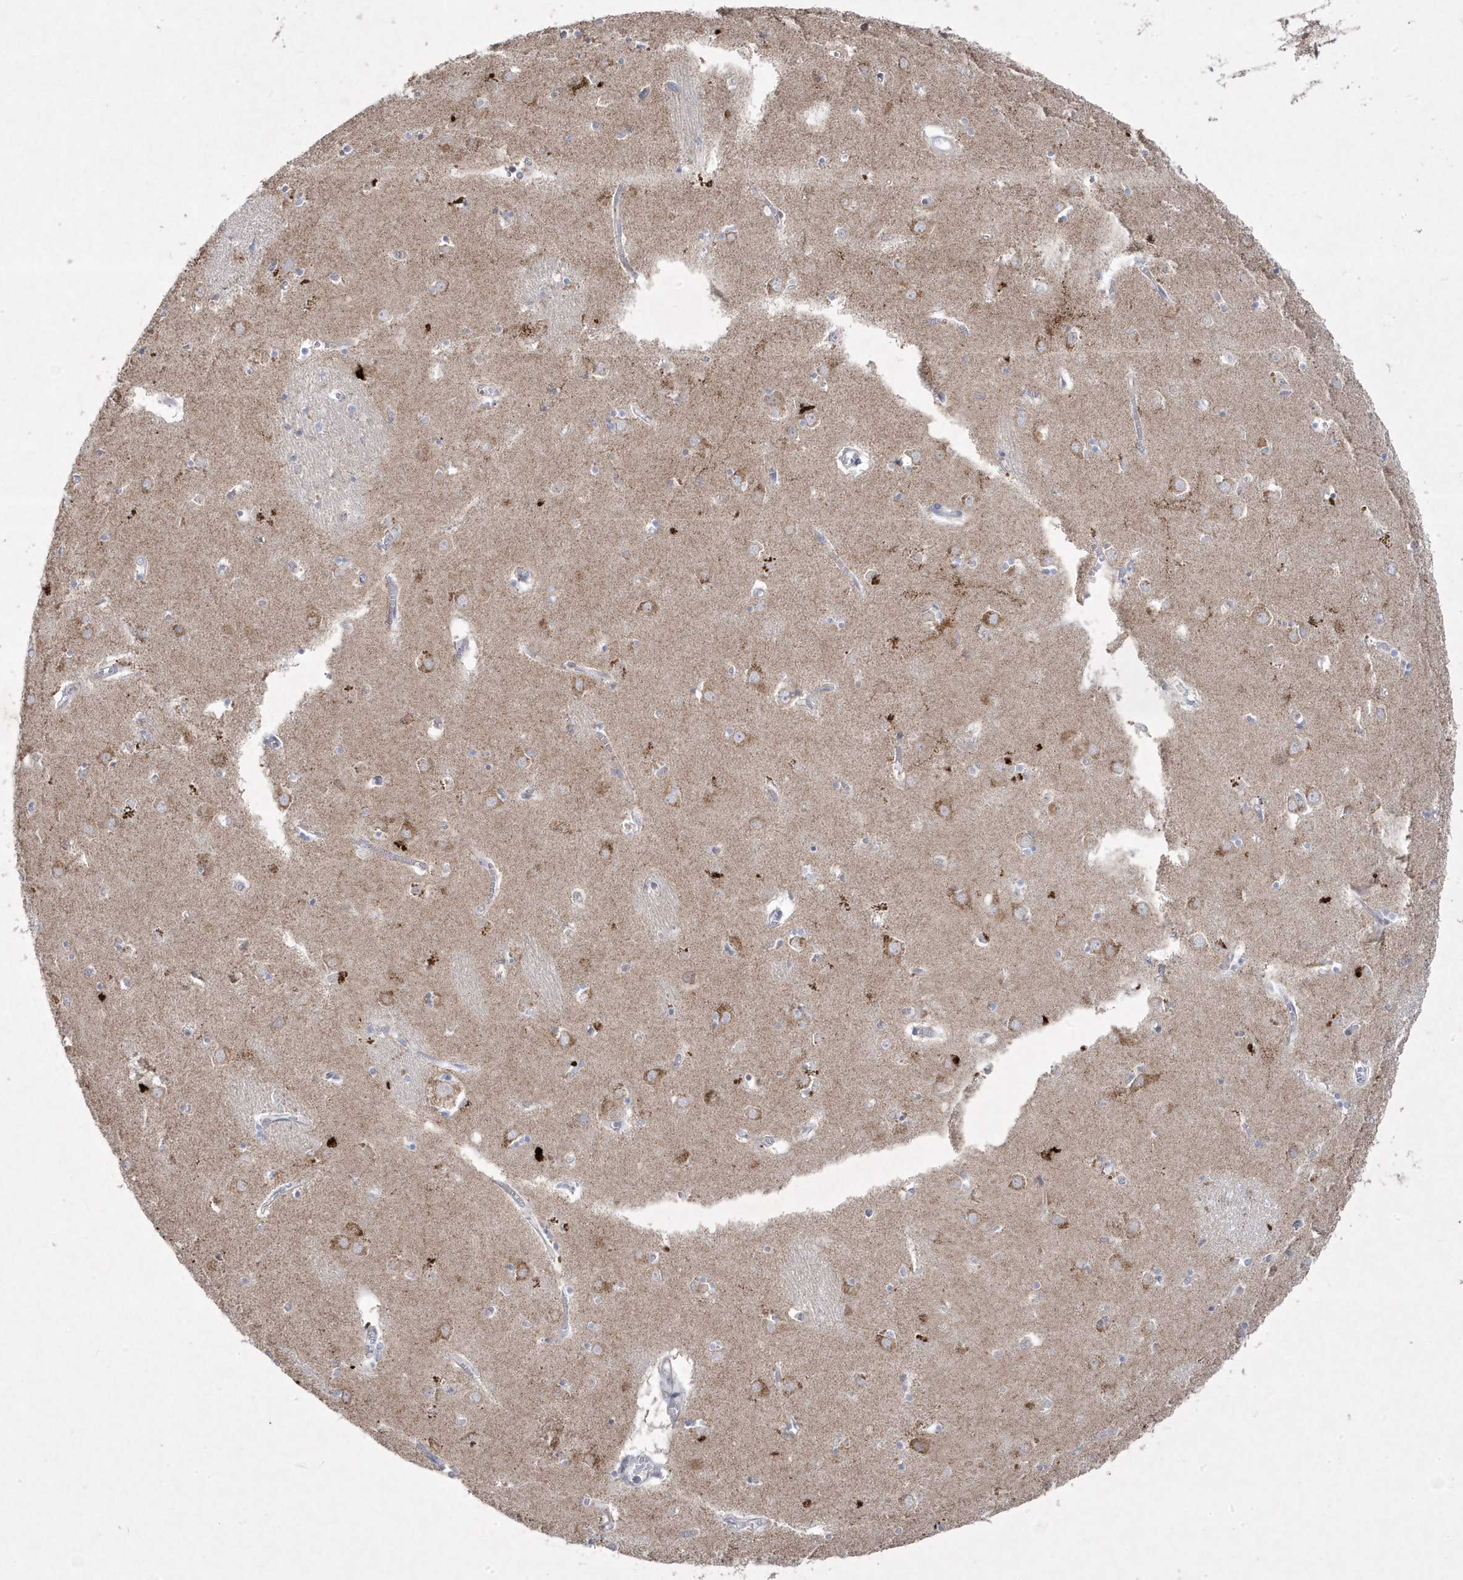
{"staining": {"intensity": "negative", "quantity": "none", "location": "none"}, "tissue": "caudate", "cell_type": "Glial cells", "image_type": "normal", "snomed": [{"axis": "morphology", "description": "Normal tissue, NOS"}, {"axis": "topography", "description": "Lateral ventricle wall"}], "caption": "The micrograph shows no staining of glial cells in unremarkable caudate.", "gene": "ADAMTSL3", "patient": {"sex": "male", "age": 70}}